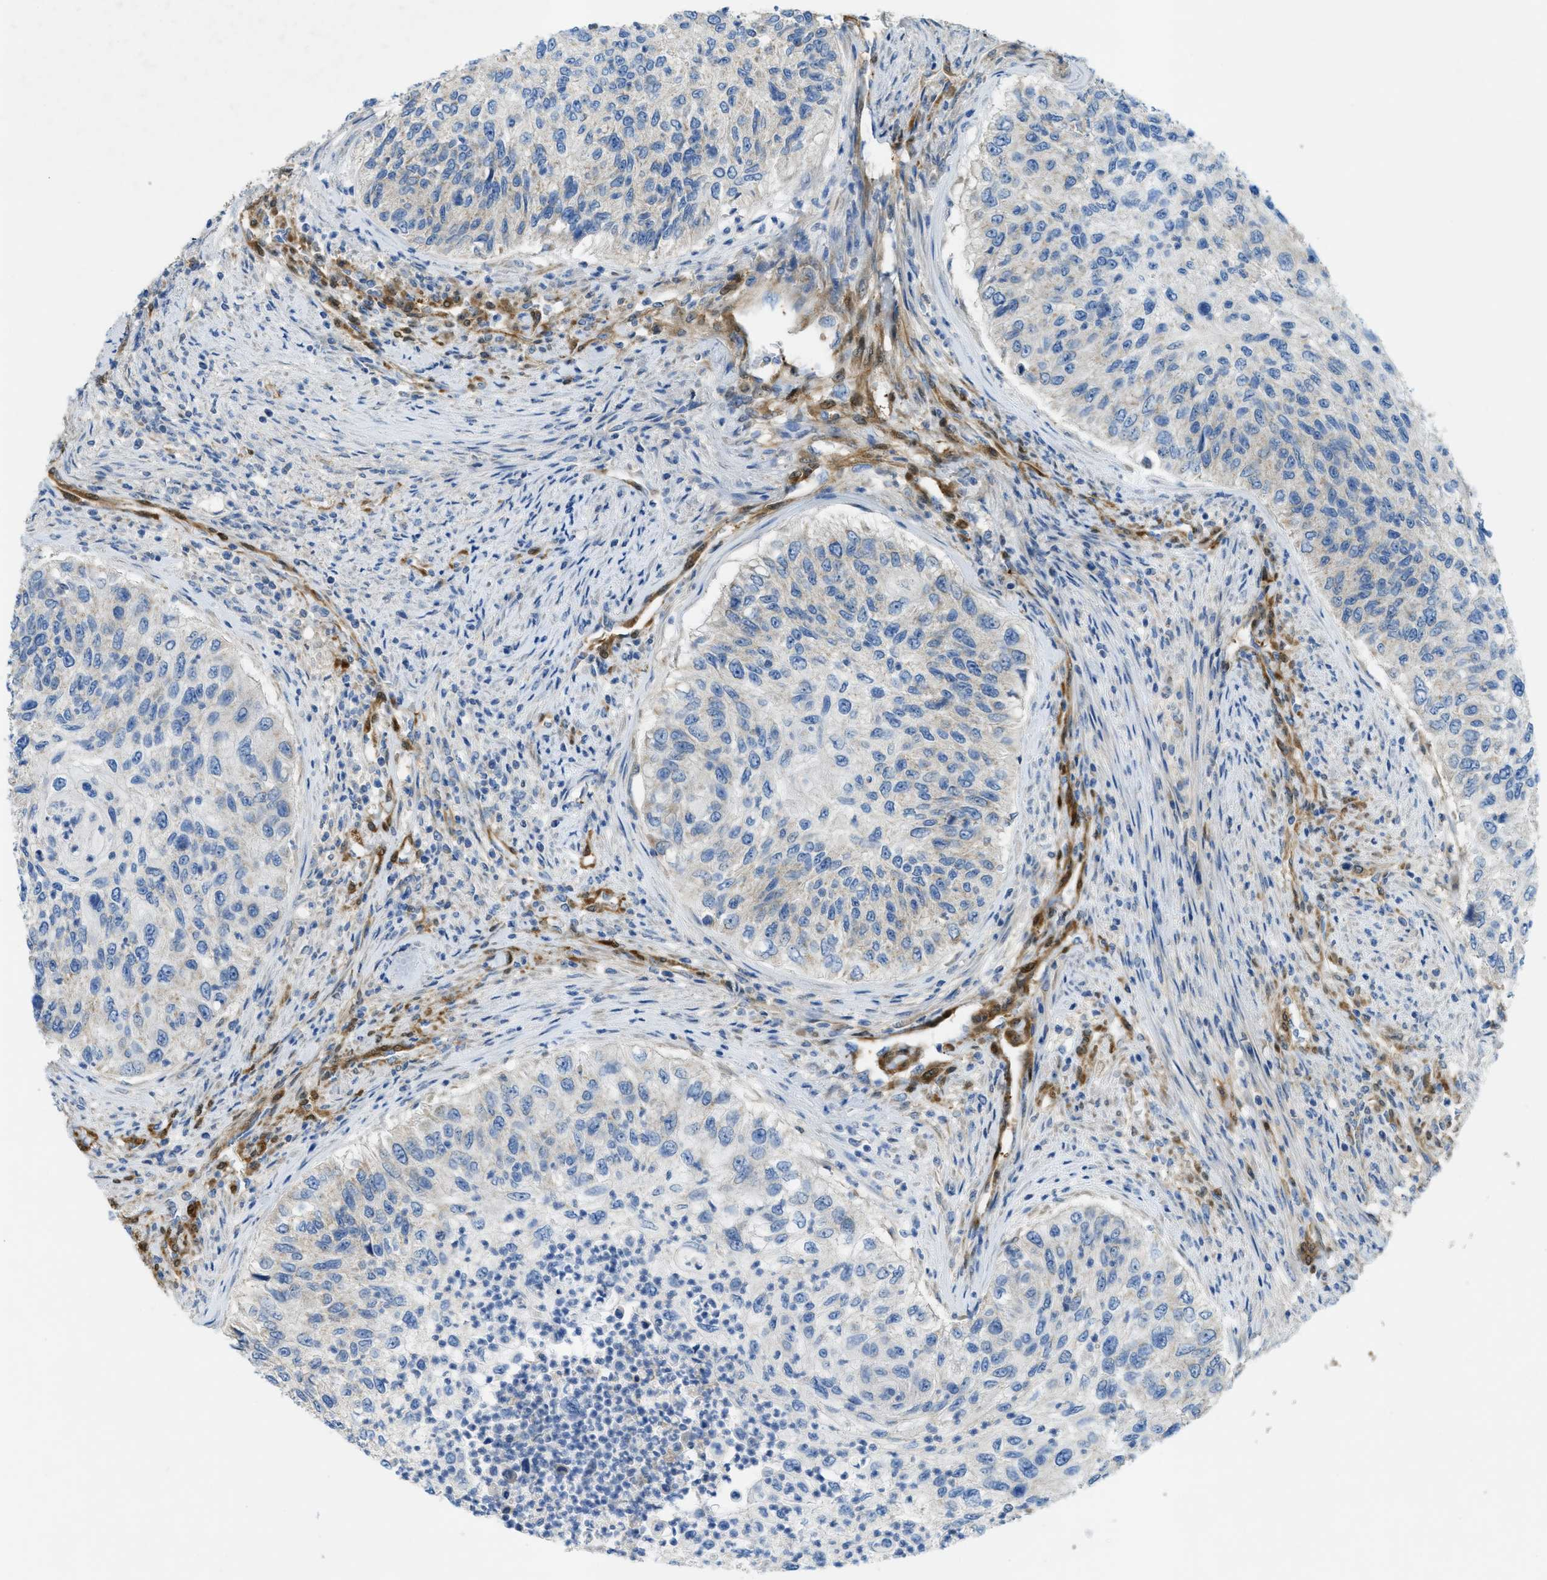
{"staining": {"intensity": "negative", "quantity": "none", "location": "none"}, "tissue": "urothelial cancer", "cell_type": "Tumor cells", "image_type": "cancer", "snomed": [{"axis": "morphology", "description": "Urothelial carcinoma, High grade"}, {"axis": "topography", "description": "Urinary bladder"}], "caption": "Tumor cells show no significant protein expression in urothelial carcinoma (high-grade). The staining was performed using DAB (3,3'-diaminobenzidine) to visualize the protein expression in brown, while the nuclei were stained in blue with hematoxylin (Magnification: 20x).", "gene": "CYGB", "patient": {"sex": "female", "age": 60}}